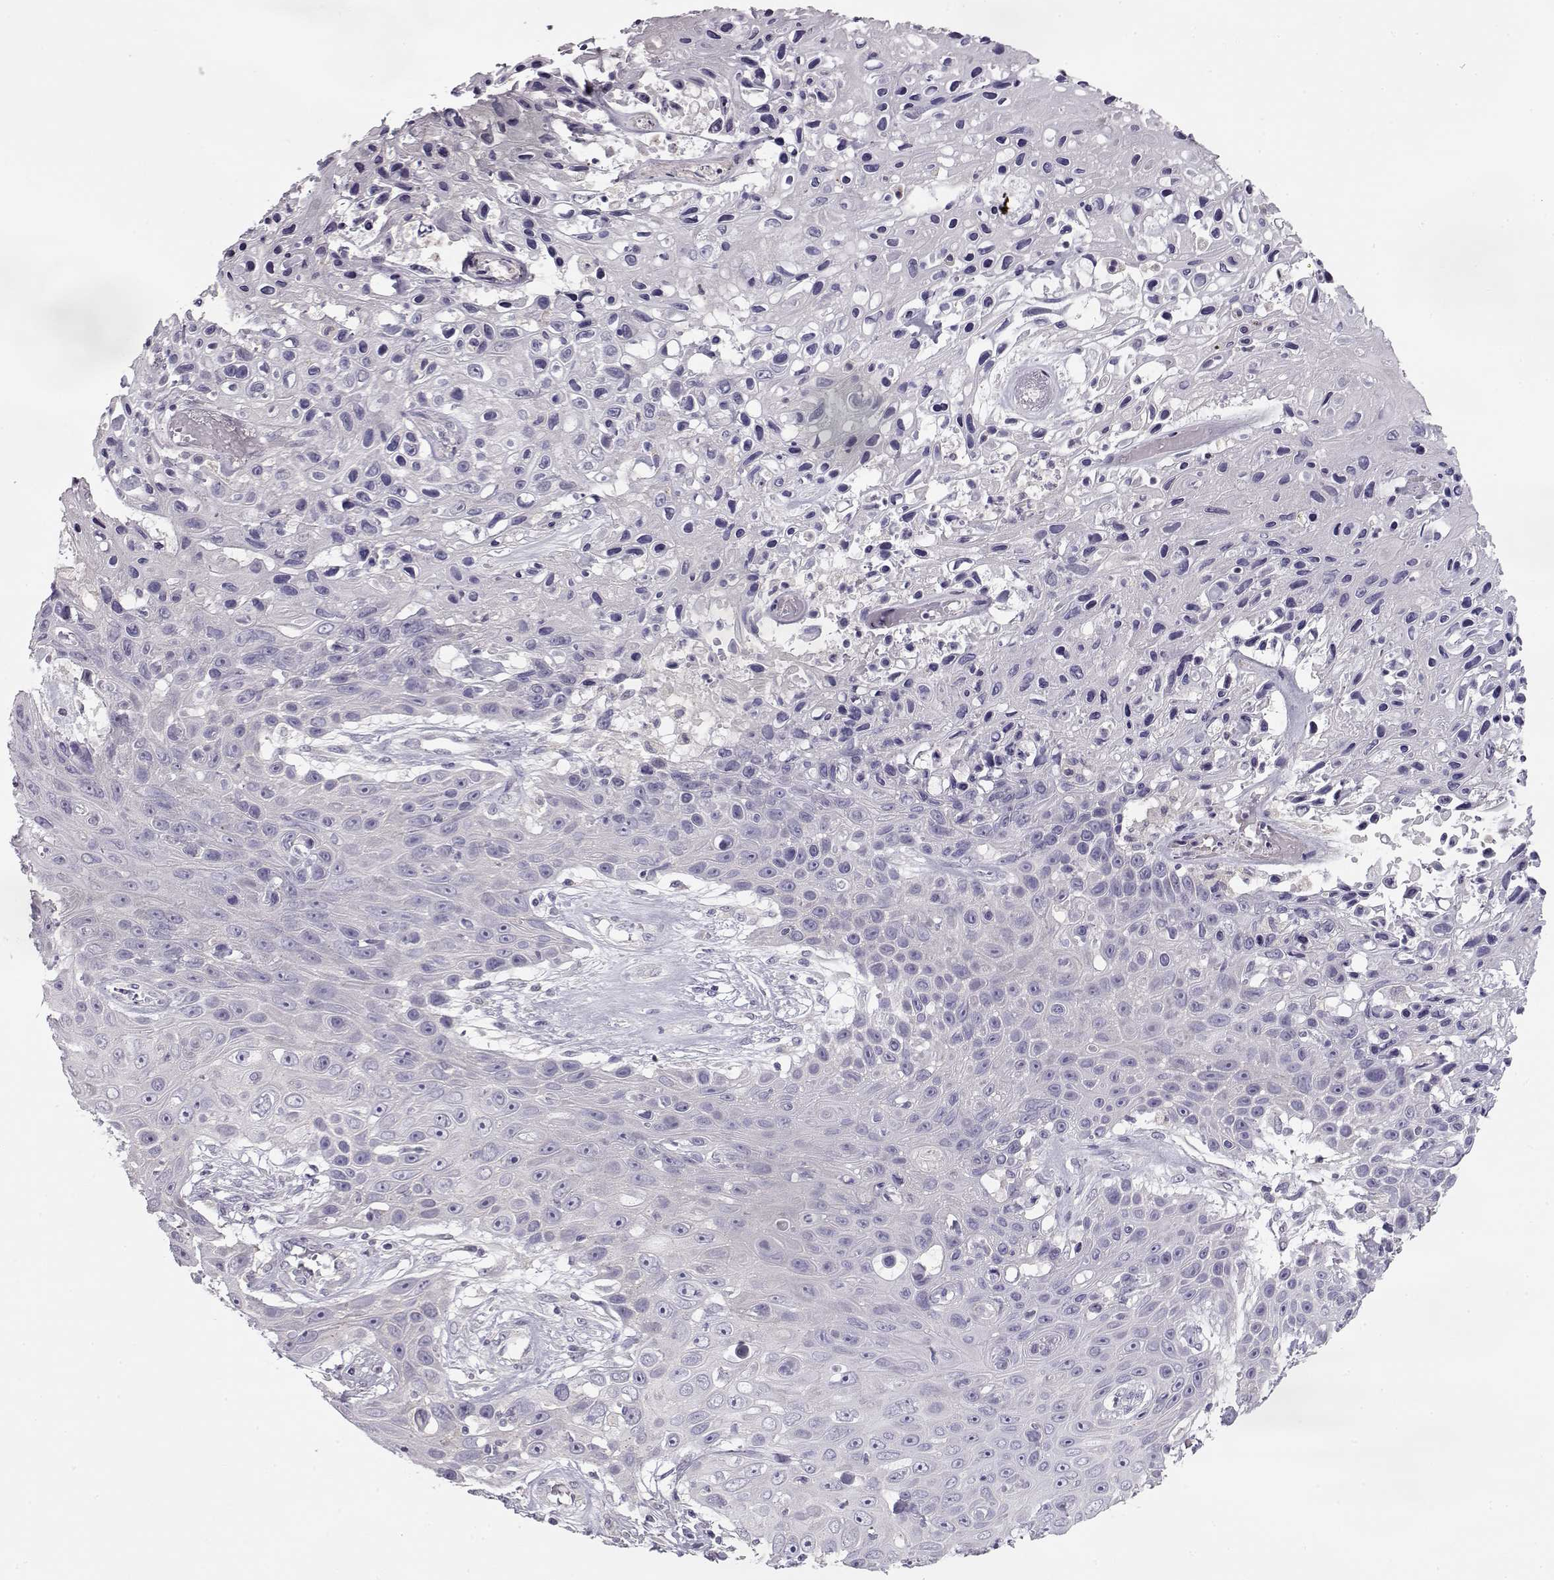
{"staining": {"intensity": "negative", "quantity": "none", "location": "none"}, "tissue": "skin cancer", "cell_type": "Tumor cells", "image_type": "cancer", "snomed": [{"axis": "morphology", "description": "Squamous cell carcinoma, NOS"}, {"axis": "topography", "description": "Skin"}], "caption": "Protein analysis of skin squamous cell carcinoma displays no significant positivity in tumor cells.", "gene": "GRK1", "patient": {"sex": "male", "age": 82}}